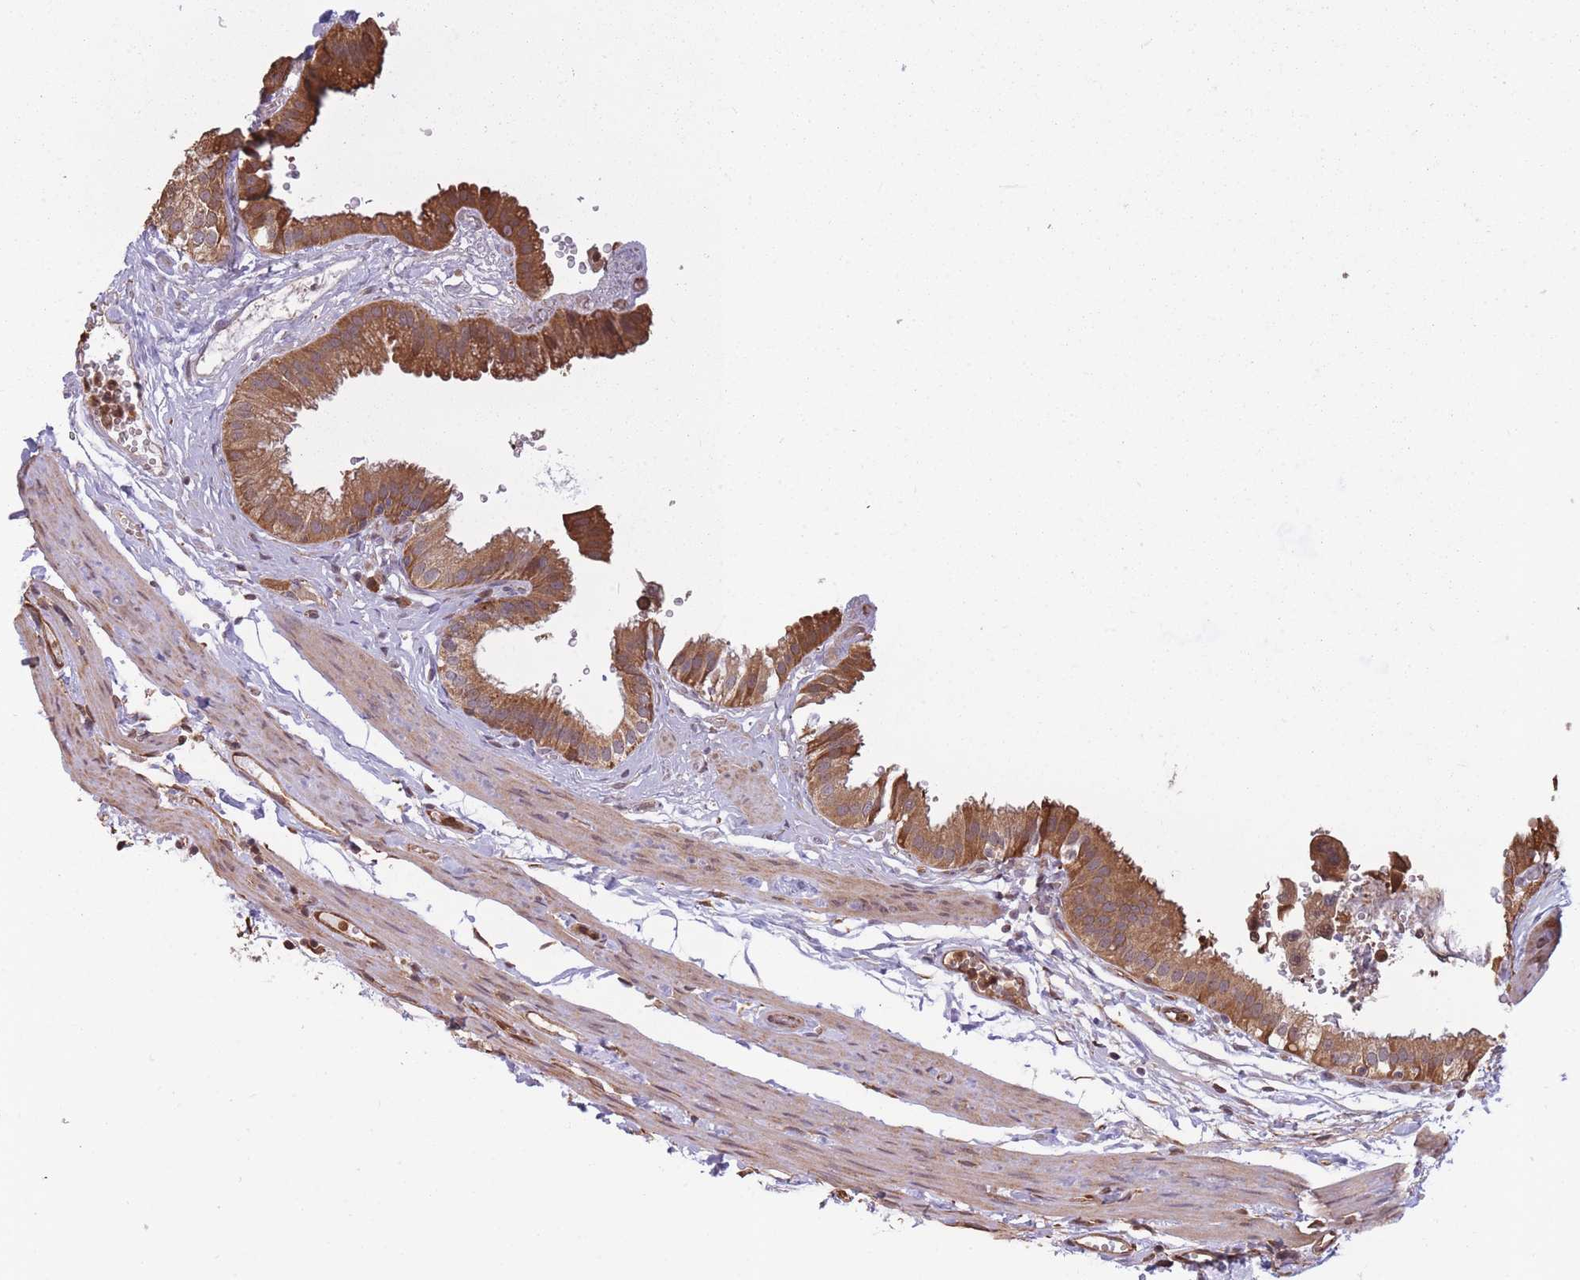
{"staining": {"intensity": "strong", "quantity": ">75%", "location": "cytoplasmic/membranous"}, "tissue": "gallbladder", "cell_type": "Glandular cells", "image_type": "normal", "snomed": [{"axis": "morphology", "description": "Normal tissue, NOS"}, {"axis": "topography", "description": "Gallbladder"}], "caption": "A histopathology image of gallbladder stained for a protein demonstrates strong cytoplasmic/membranous brown staining in glandular cells. Immunohistochemistry stains the protein of interest in brown and the nuclei are stained blue.", "gene": "ARL13B", "patient": {"sex": "female", "age": 61}}